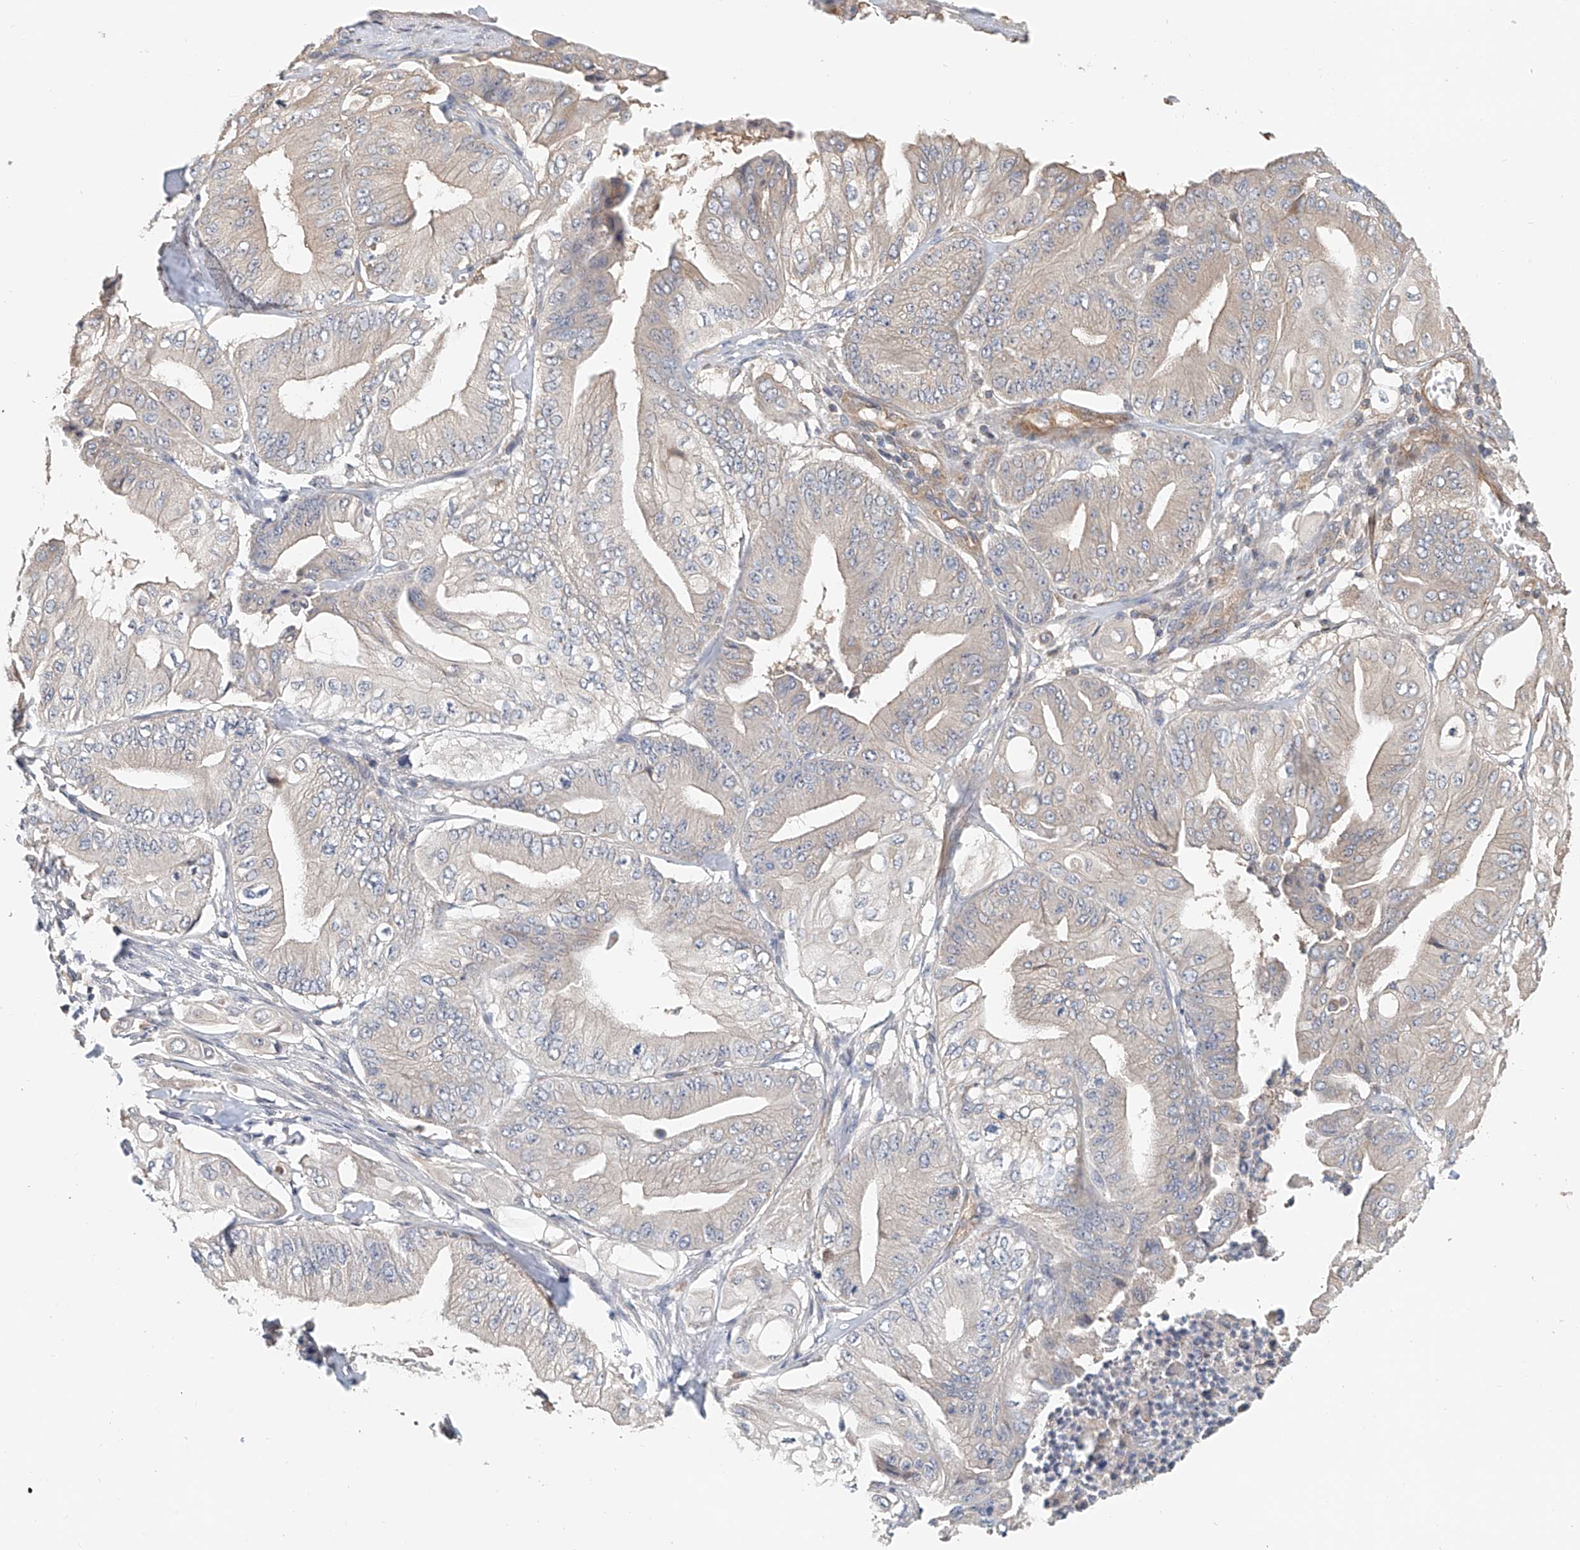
{"staining": {"intensity": "negative", "quantity": "none", "location": "none"}, "tissue": "pancreatic cancer", "cell_type": "Tumor cells", "image_type": "cancer", "snomed": [{"axis": "morphology", "description": "Adenocarcinoma, NOS"}, {"axis": "topography", "description": "Pancreas"}], "caption": "High power microscopy micrograph of an immunohistochemistry micrograph of adenocarcinoma (pancreatic), revealing no significant expression in tumor cells.", "gene": "FRYL", "patient": {"sex": "female", "age": 77}}